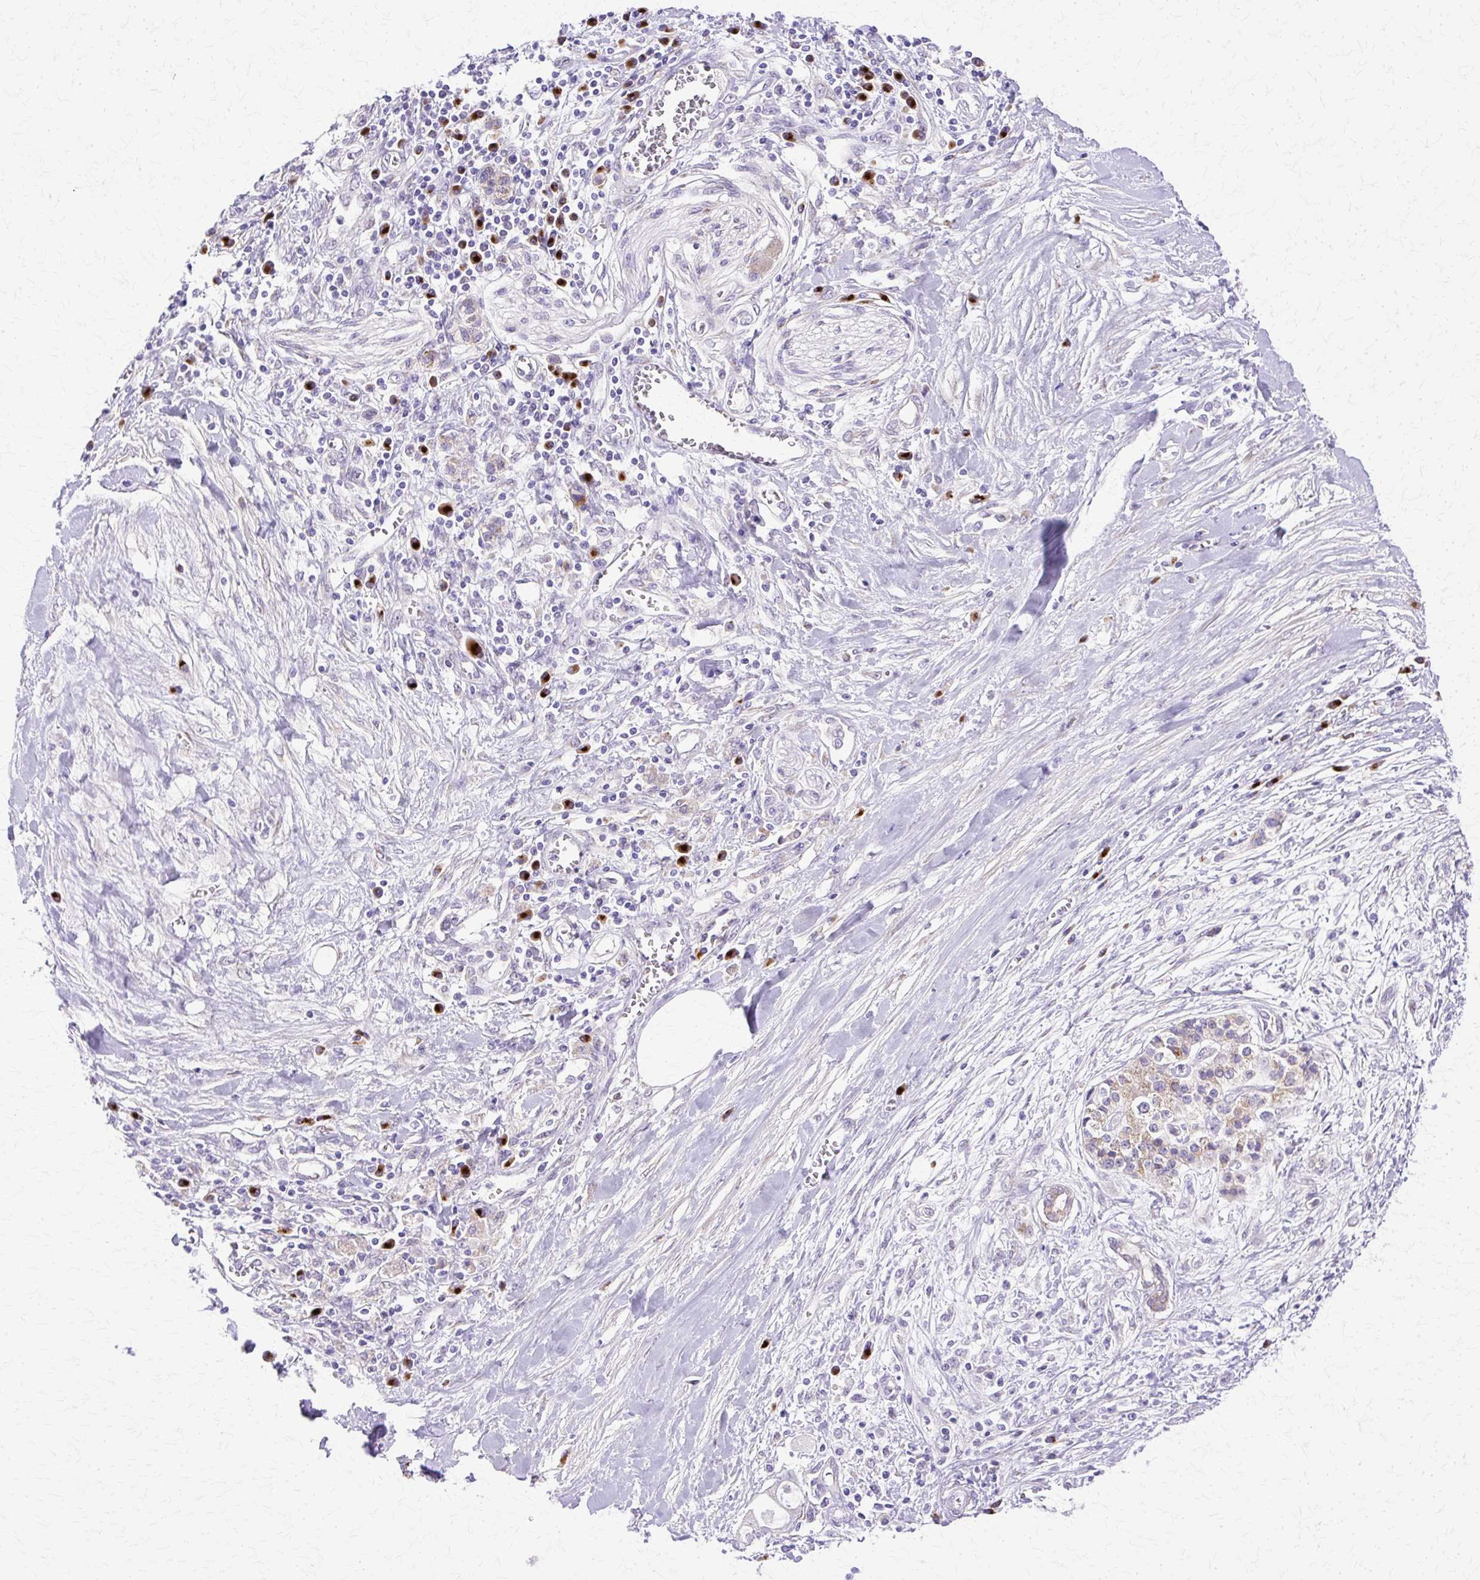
{"staining": {"intensity": "negative", "quantity": "none", "location": "none"}, "tissue": "pancreatic cancer", "cell_type": "Tumor cells", "image_type": "cancer", "snomed": [{"axis": "morphology", "description": "Adenocarcinoma, NOS"}, {"axis": "topography", "description": "Pancreas"}], "caption": "This is a image of immunohistochemistry (IHC) staining of pancreatic cancer, which shows no positivity in tumor cells.", "gene": "TBC1D3G", "patient": {"sex": "female", "age": 56}}